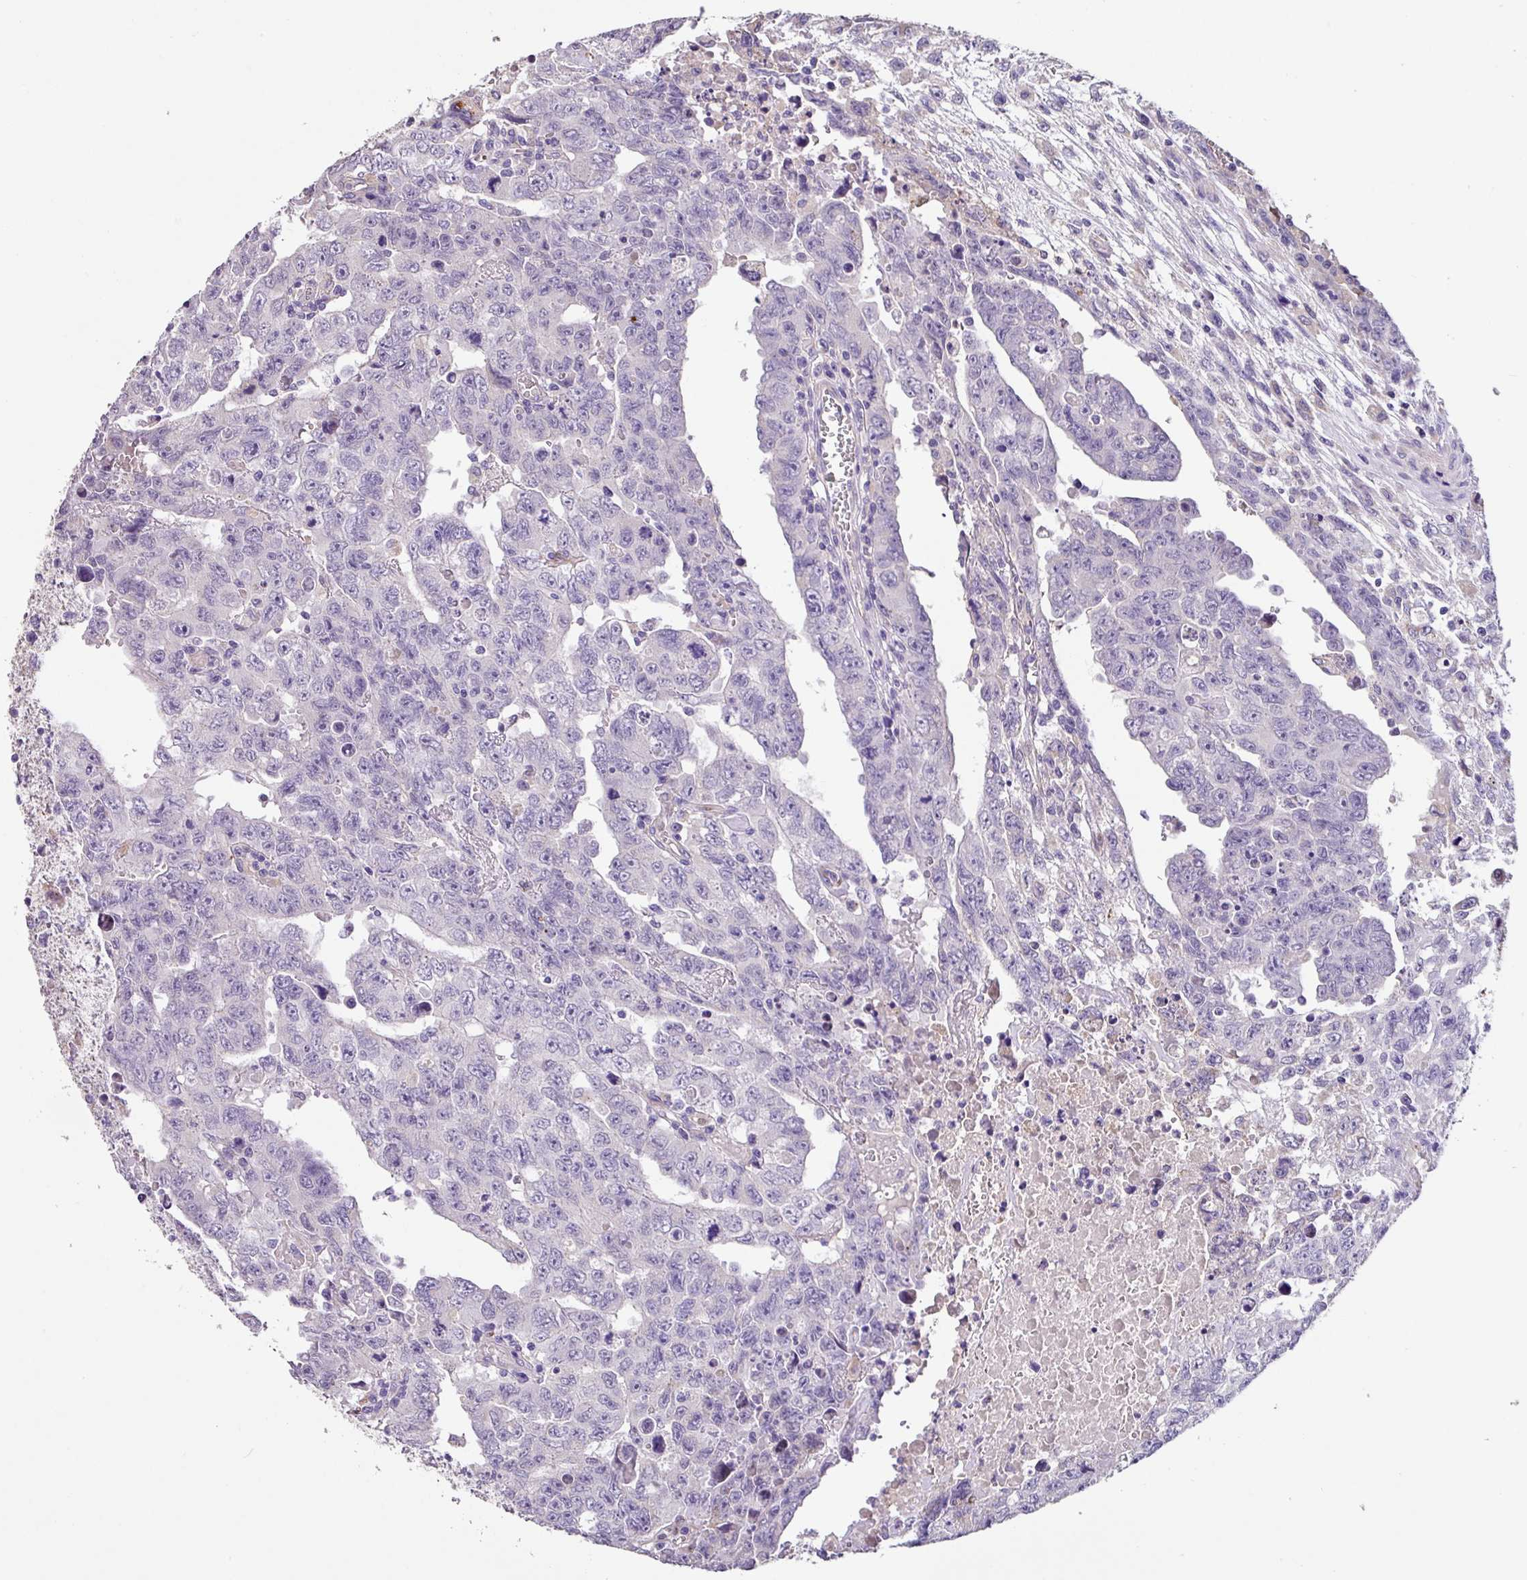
{"staining": {"intensity": "negative", "quantity": "none", "location": "none"}, "tissue": "testis cancer", "cell_type": "Tumor cells", "image_type": "cancer", "snomed": [{"axis": "morphology", "description": "Carcinoma, Embryonal, NOS"}, {"axis": "topography", "description": "Testis"}], "caption": "The immunohistochemistry (IHC) histopathology image has no significant positivity in tumor cells of testis embryonal carcinoma tissue.", "gene": "ZG16", "patient": {"sex": "male", "age": 24}}